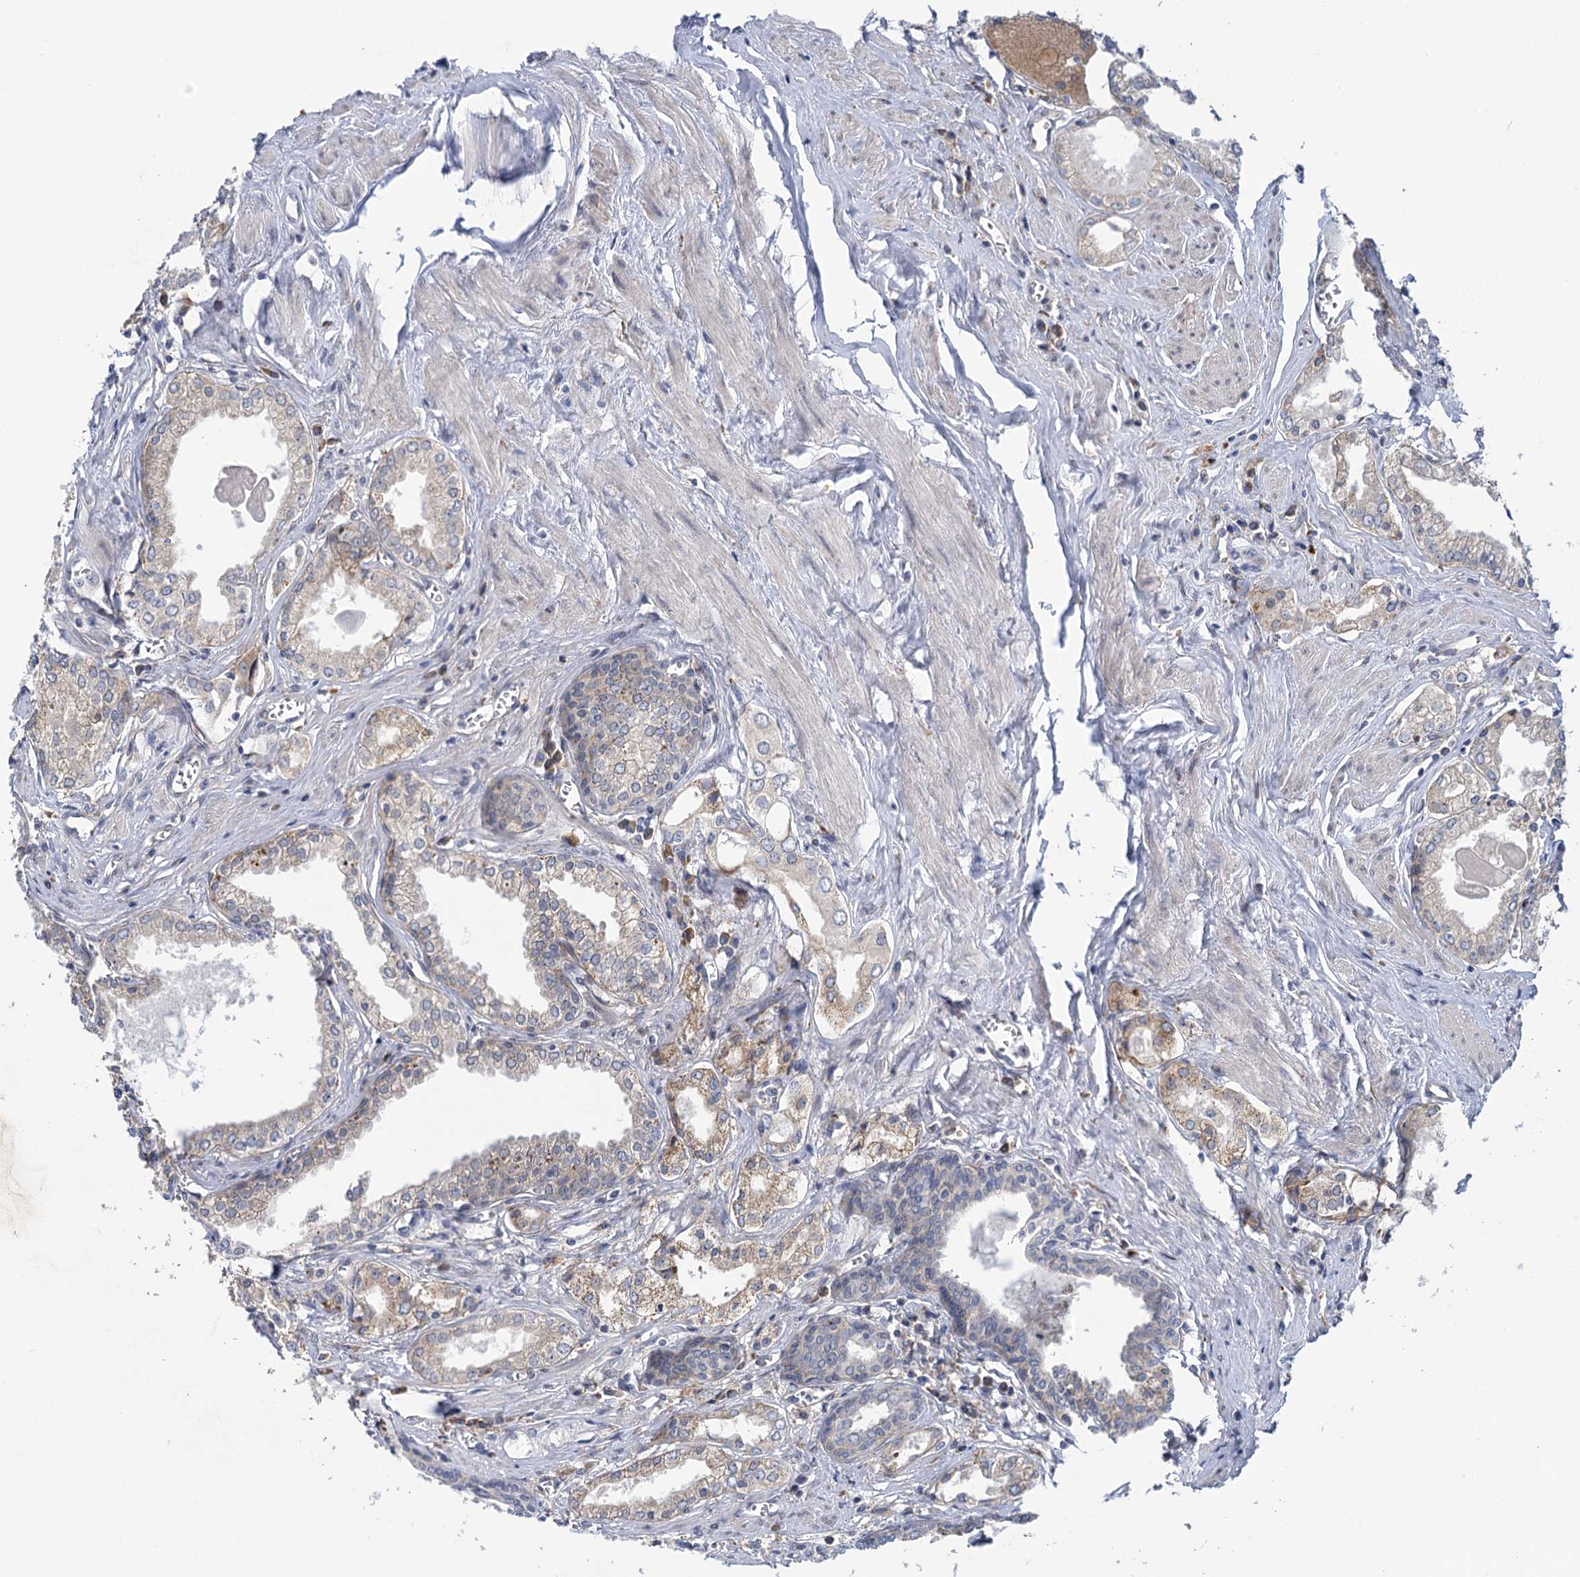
{"staining": {"intensity": "weak", "quantity": "25%-75%", "location": "cytoplasmic/membranous"}, "tissue": "prostate cancer", "cell_type": "Tumor cells", "image_type": "cancer", "snomed": [{"axis": "morphology", "description": "Adenocarcinoma, Low grade"}, {"axis": "topography", "description": "Prostate"}], "caption": "IHC of human prostate cancer reveals low levels of weak cytoplasmic/membranous staining in about 25%-75% of tumor cells. (DAB (3,3'-diaminobenzidine) IHC with brightfield microscopy, high magnification).", "gene": "MBLAC2", "patient": {"sex": "male", "age": 60}}